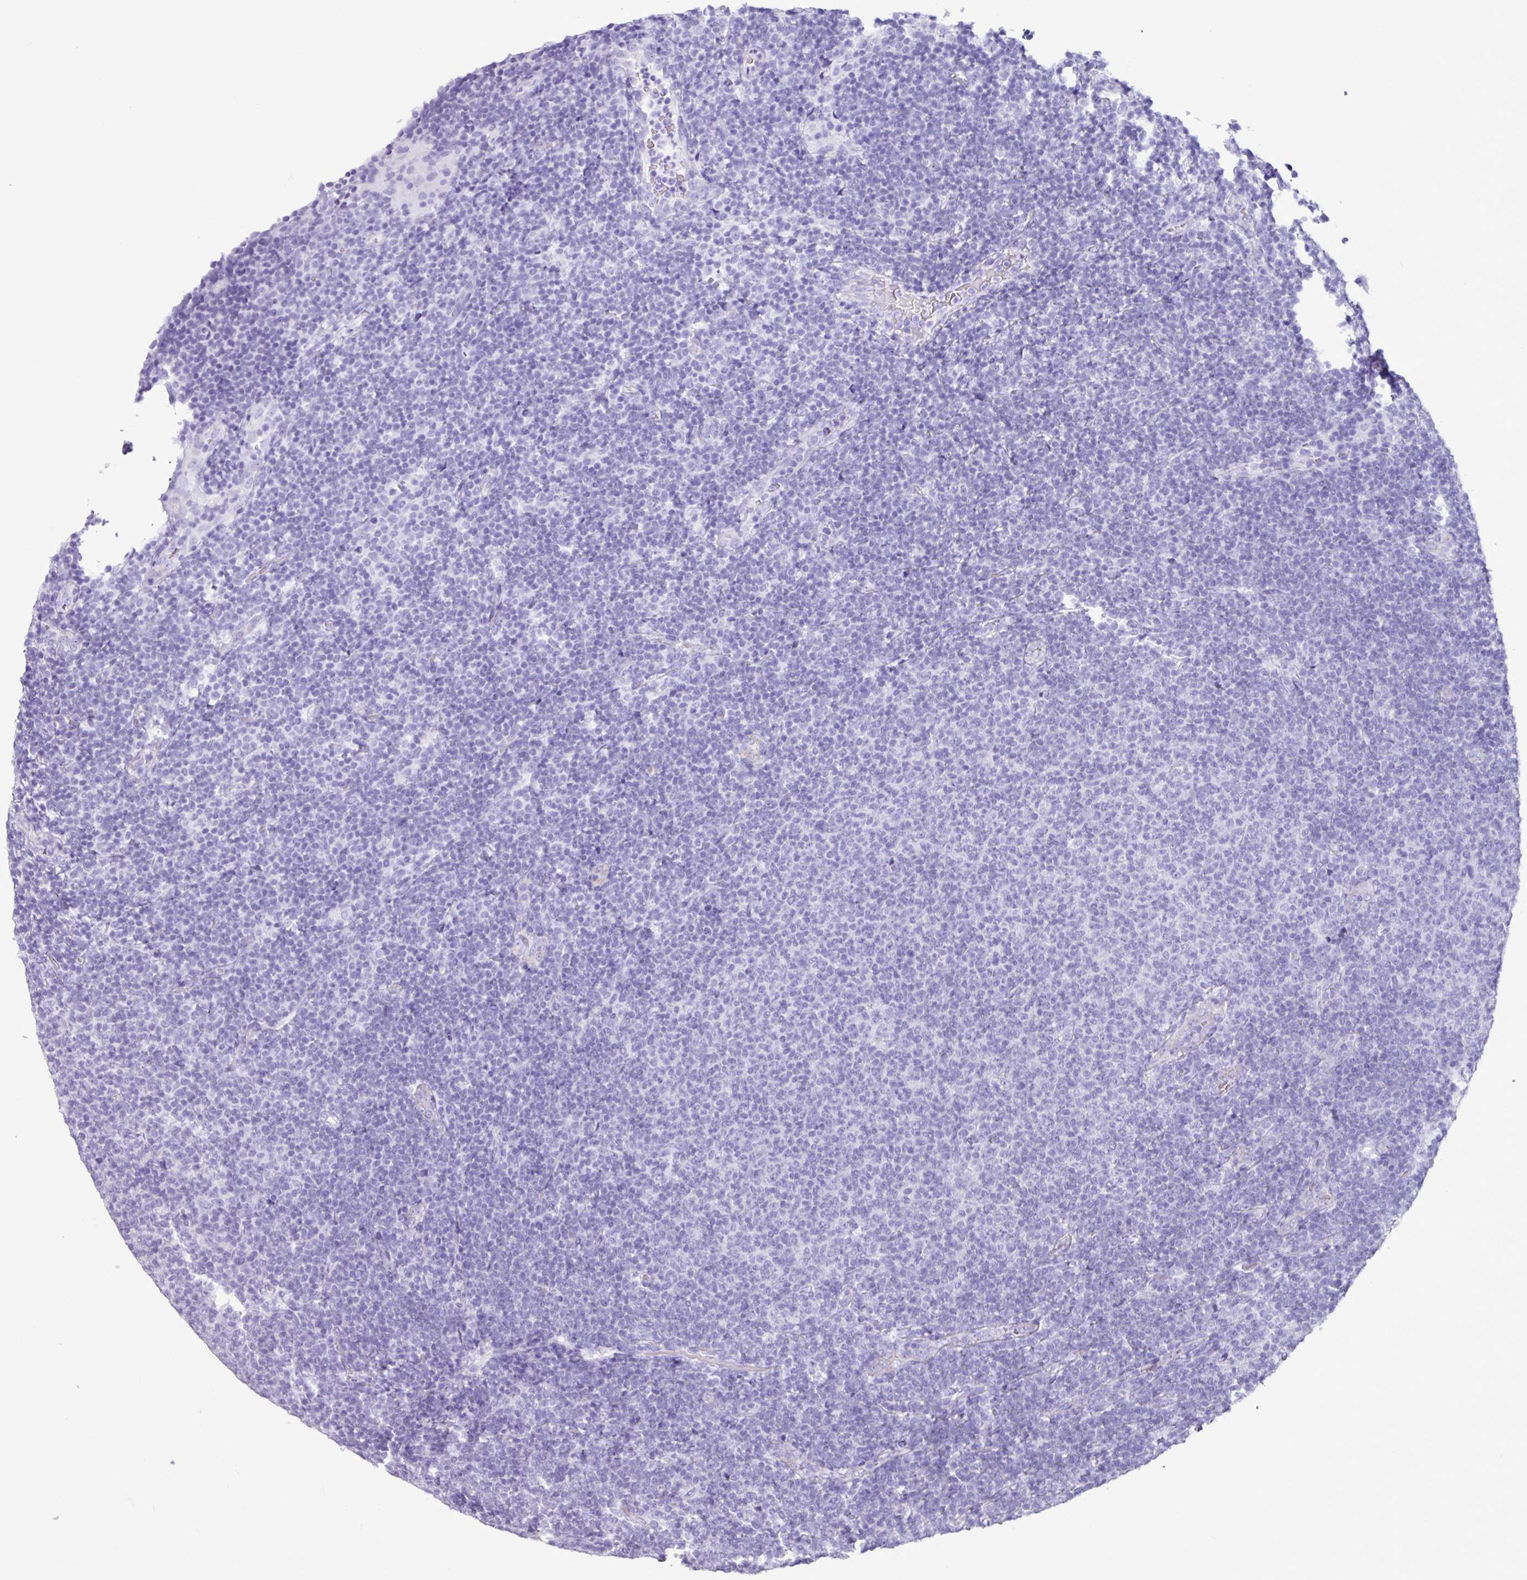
{"staining": {"intensity": "negative", "quantity": "none", "location": "none"}, "tissue": "lymphoma", "cell_type": "Tumor cells", "image_type": "cancer", "snomed": [{"axis": "morphology", "description": "Malignant lymphoma, non-Hodgkin's type, Low grade"}, {"axis": "topography", "description": "Lymph node"}], "caption": "Tumor cells are negative for brown protein staining in low-grade malignant lymphoma, non-Hodgkin's type.", "gene": "CKMT2", "patient": {"sex": "male", "age": 66}}